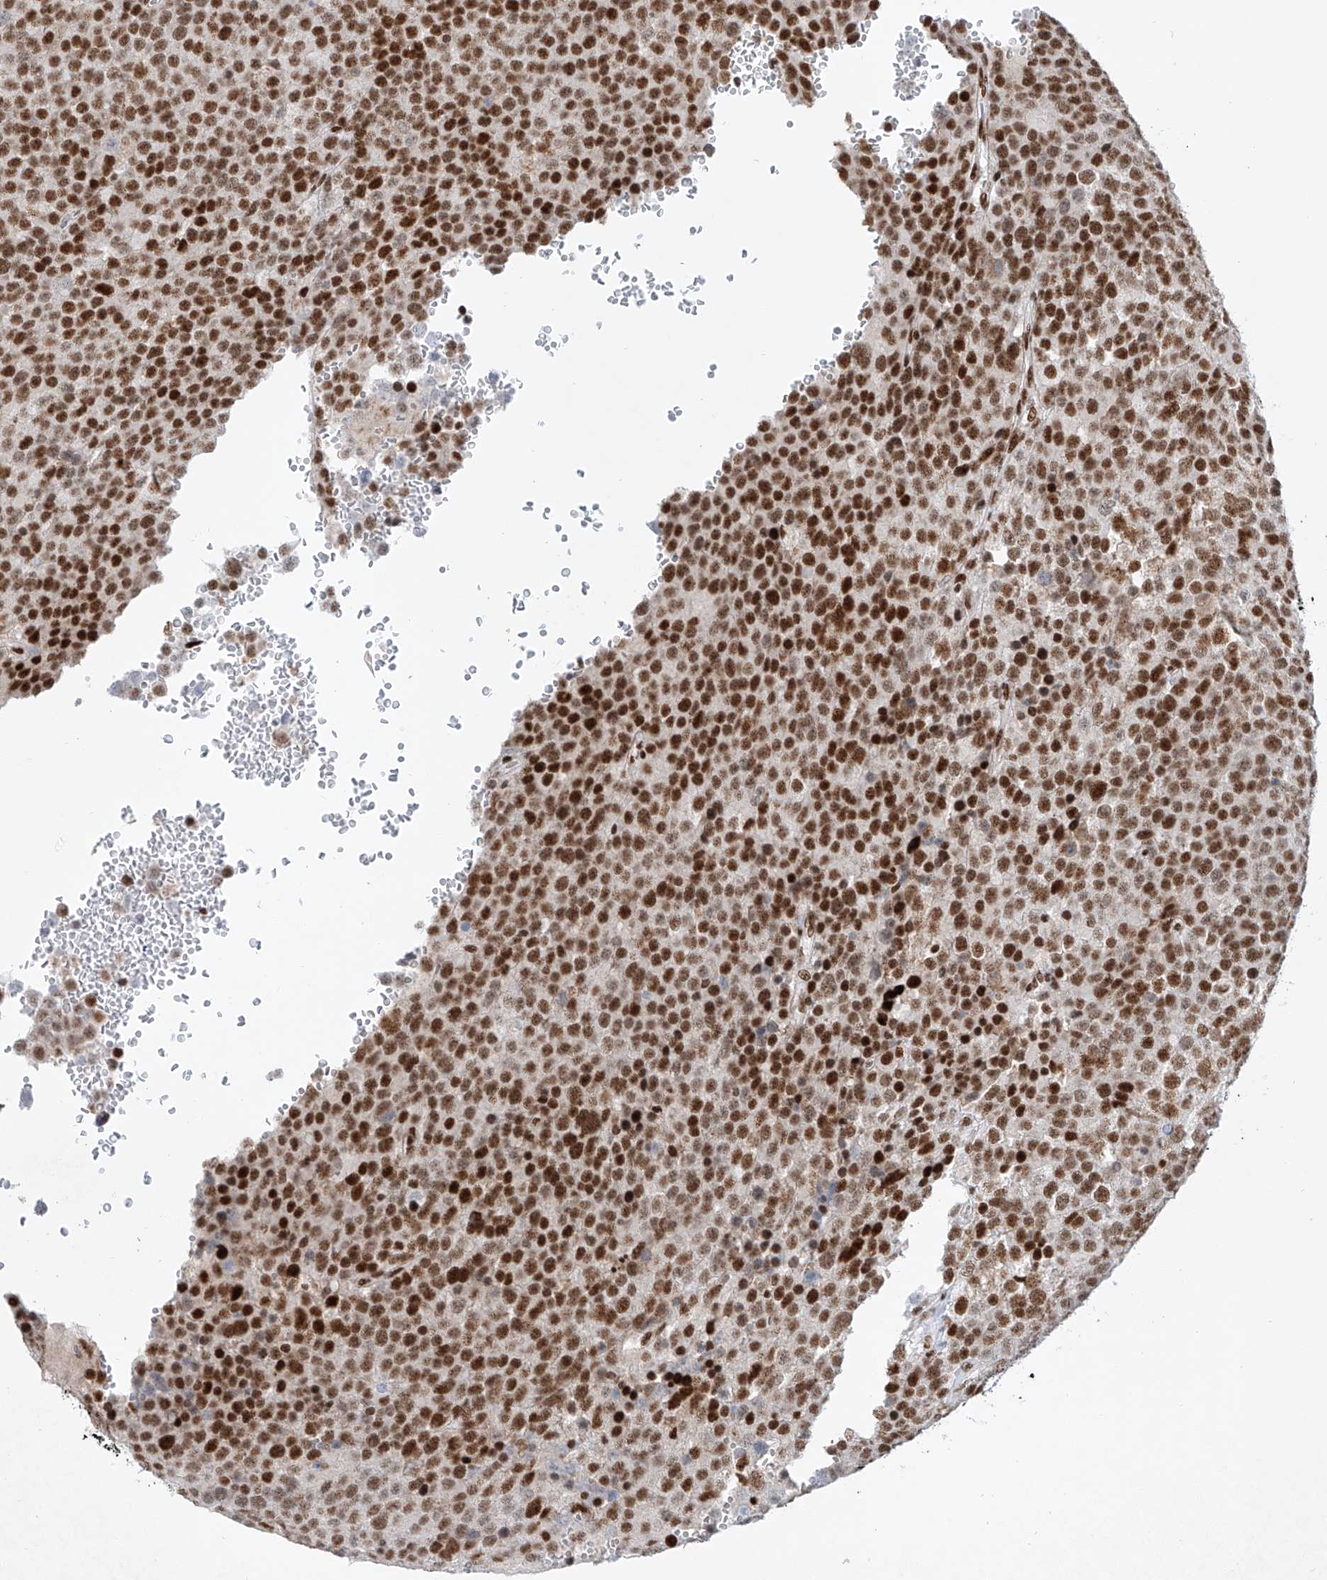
{"staining": {"intensity": "strong", "quantity": ">75%", "location": "nuclear"}, "tissue": "testis cancer", "cell_type": "Tumor cells", "image_type": "cancer", "snomed": [{"axis": "morphology", "description": "Seminoma, NOS"}, {"axis": "topography", "description": "Testis"}], "caption": "Tumor cells exhibit strong nuclear expression in about >75% of cells in testis seminoma.", "gene": "TAF4", "patient": {"sex": "male", "age": 71}}